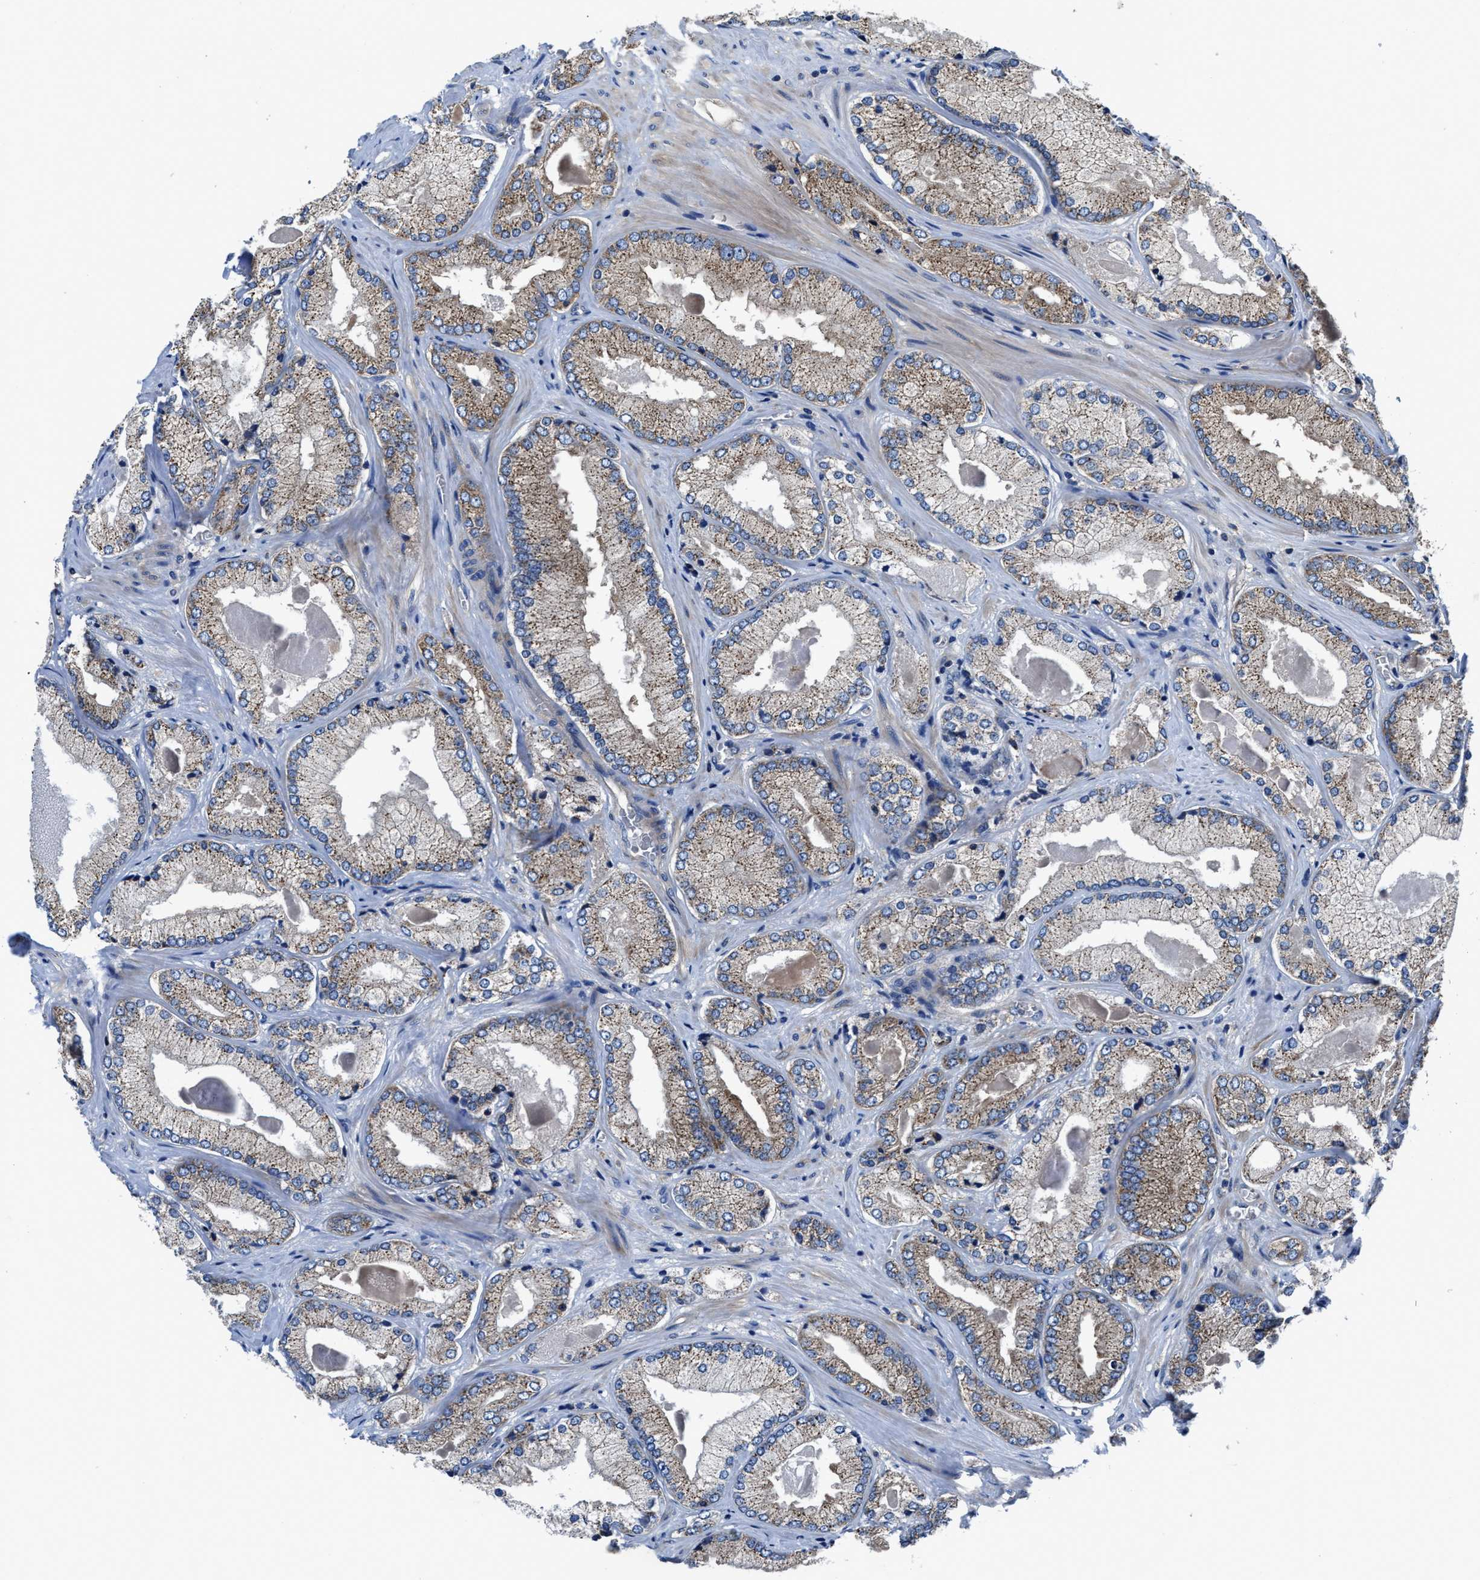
{"staining": {"intensity": "weak", "quantity": ">75%", "location": "cytoplasmic/membranous"}, "tissue": "prostate cancer", "cell_type": "Tumor cells", "image_type": "cancer", "snomed": [{"axis": "morphology", "description": "Adenocarcinoma, Low grade"}, {"axis": "topography", "description": "Prostate"}], "caption": "This micrograph reveals prostate cancer (low-grade adenocarcinoma) stained with immunohistochemistry (IHC) to label a protein in brown. The cytoplasmic/membranous of tumor cells show weak positivity for the protein. Nuclei are counter-stained blue.", "gene": "PHLPP1", "patient": {"sex": "male", "age": 65}}